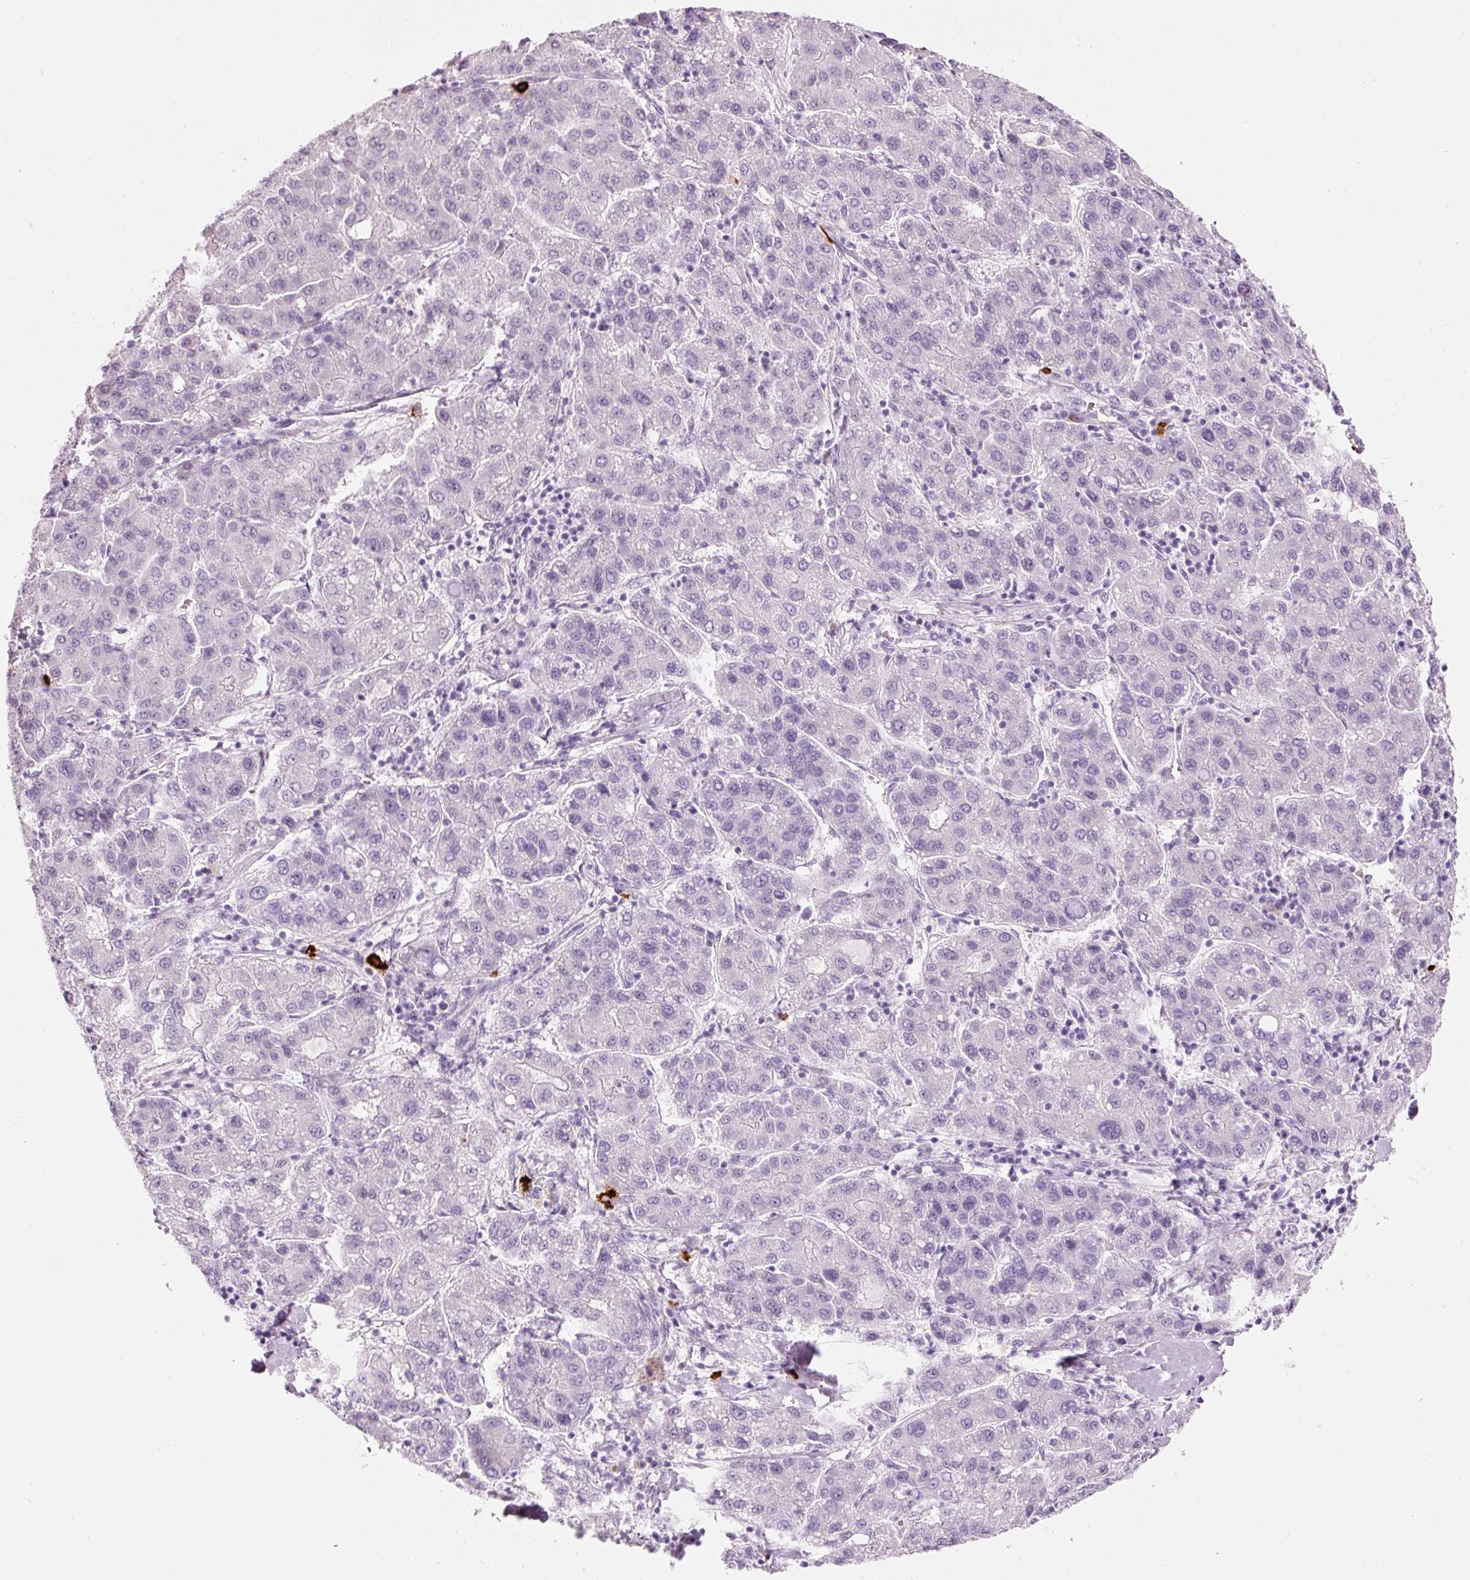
{"staining": {"intensity": "negative", "quantity": "none", "location": "none"}, "tissue": "liver cancer", "cell_type": "Tumor cells", "image_type": "cancer", "snomed": [{"axis": "morphology", "description": "Carcinoma, Hepatocellular, NOS"}, {"axis": "topography", "description": "Liver"}], "caption": "This is an immunohistochemistry micrograph of human liver cancer. There is no staining in tumor cells.", "gene": "CMA1", "patient": {"sex": "male", "age": 65}}